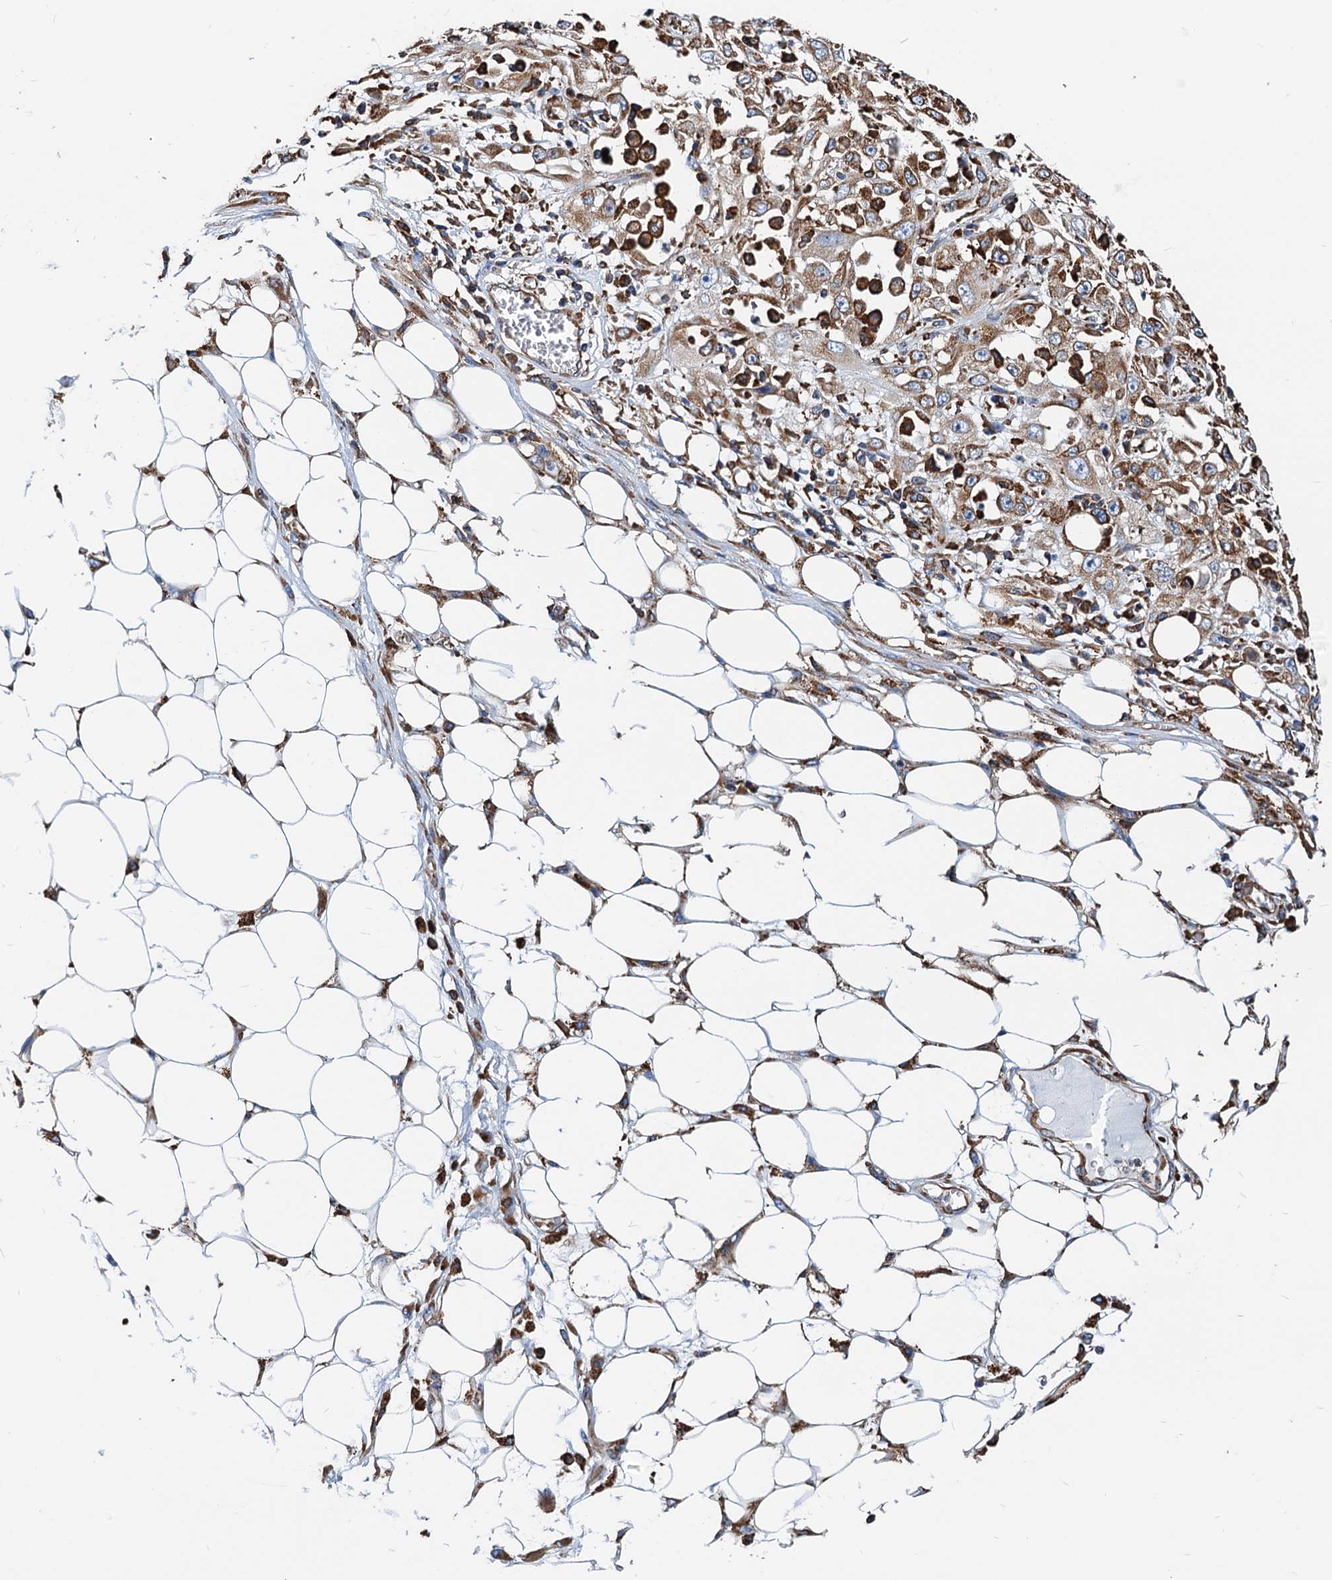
{"staining": {"intensity": "moderate", "quantity": ">75%", "location": "cytoplasmic/membranous"}, "tissue": "skin cancer", "cell_type": "Tumor cells", "image_type": "cancer", "snomed": [{"axis": "morphology", "description": "Squamous cell carcinoma, NOS"}, {"axis": "morphology", "description": "Squamous cell carcinoma, metastatic, NOS"}, {"axis": "topography", "description": "Skin"}, {"axis": "topography", "description": "Lymph node"}], "caption": "Skin cancer (metastatic squamous cell carcinoma) stained with DAB IHC shows medium levels of moderate cytoplasmic/membranous staining in approximately >75% of tumor cells.", "gene": "HSPA5", "patient": {"sex": "male", "age": 75}}